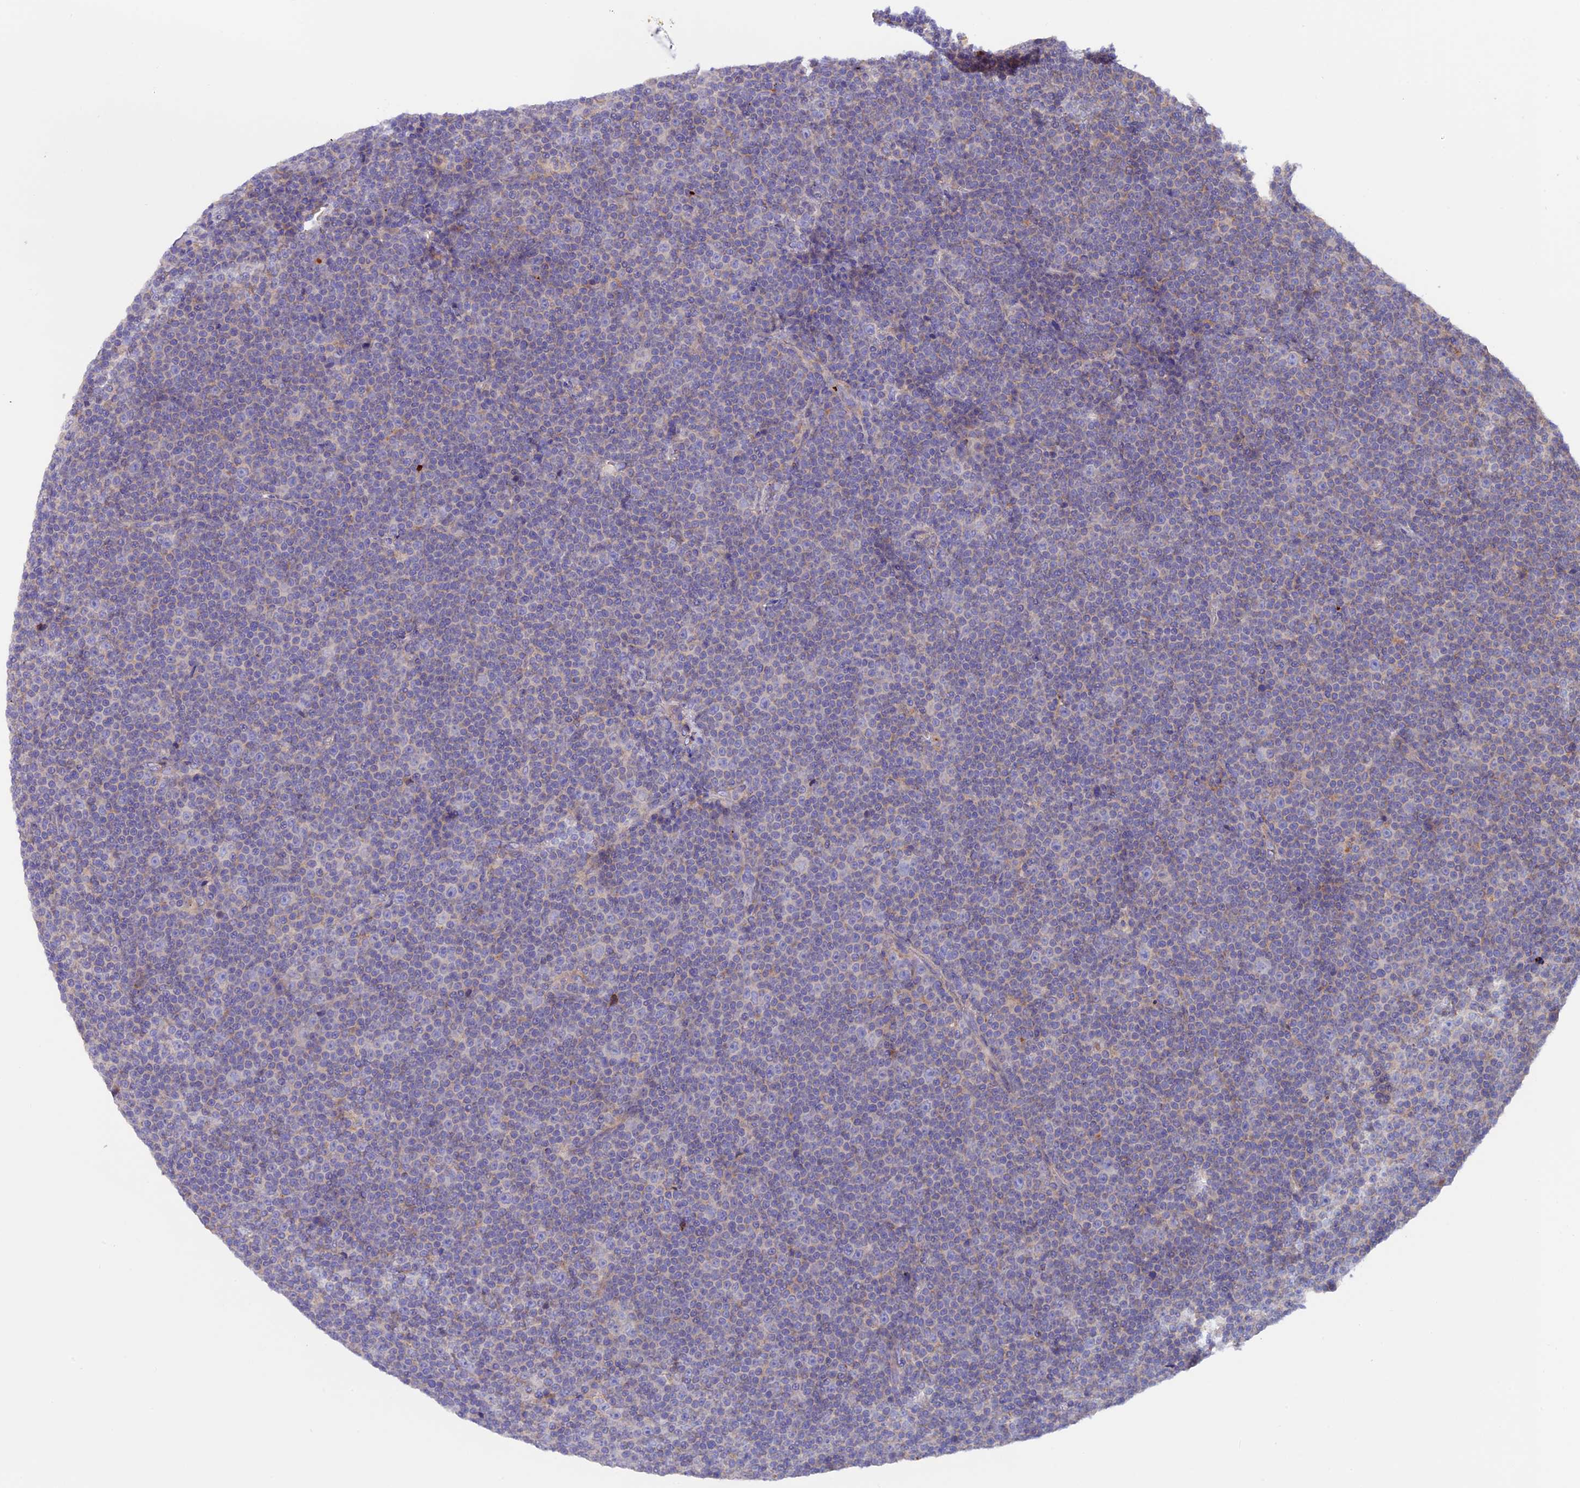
{"staining": {"intensity": "negative", "quantity": "none", "location": "none"}, "tissue": "lymphoma", "cell_type": "Tumor cells", "image_type": "cancer", "snomed": [{"axis": "morphology", "description": "Malignant lymphoma, non-Hodgkin's type, Low grade"}, {"axis": "topography", "description": "Lymph node"}], "caption": "An IHC micrograph of lymphoma is shown. There is no staining in tumor cells of lymphoma. Brightfield microscopy of immunohistochemistry stained with DAB (3,3'-diaminobenzidine) (brown) and hematoxylin (blue), captured at high magnification.", "gene": "PTPN9", "patient": {"sex": "female", "age": 67}}